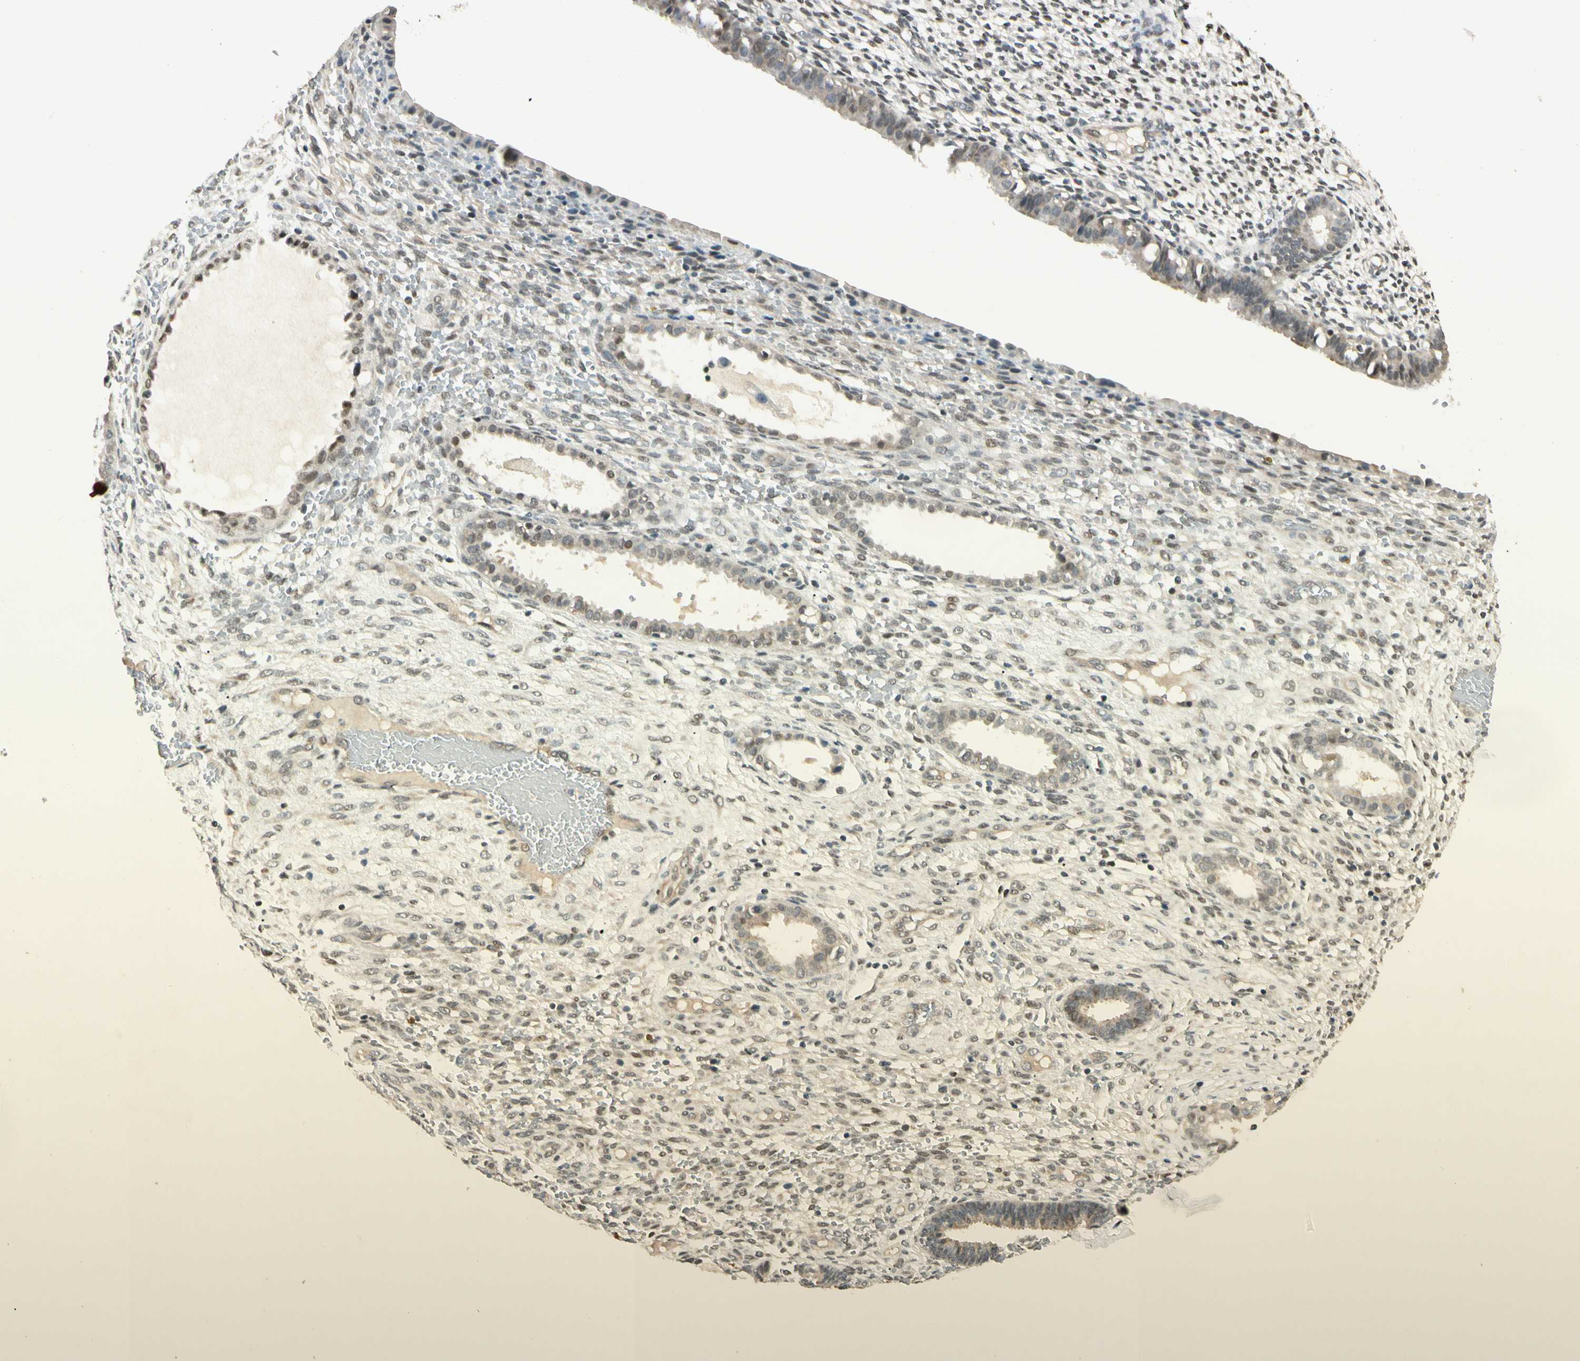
{"staining": {"intensity": "moderate", "quantity": ">75%", "location": "nuclear"}, "tissue": "endometrium", "cell_type": "Cells in endometrial stroma", "image_type": "normal", "snomed": [{"axis": "morphology", "description": "Normal tissue, NOS"}, {"axis": "topography", "description": "Endometrium"}], "caption": "Cells in endometrial stroma reveal moderate nuclear staining in approximately >75% of cells in benign endometrium. The protein is stained brown, and the nuclei are stained in blue (DAB IHC with brightfield microscopy, high magnification).", "gene": "ZBTB4", "patient": {"sex": "female", "age": 61}}